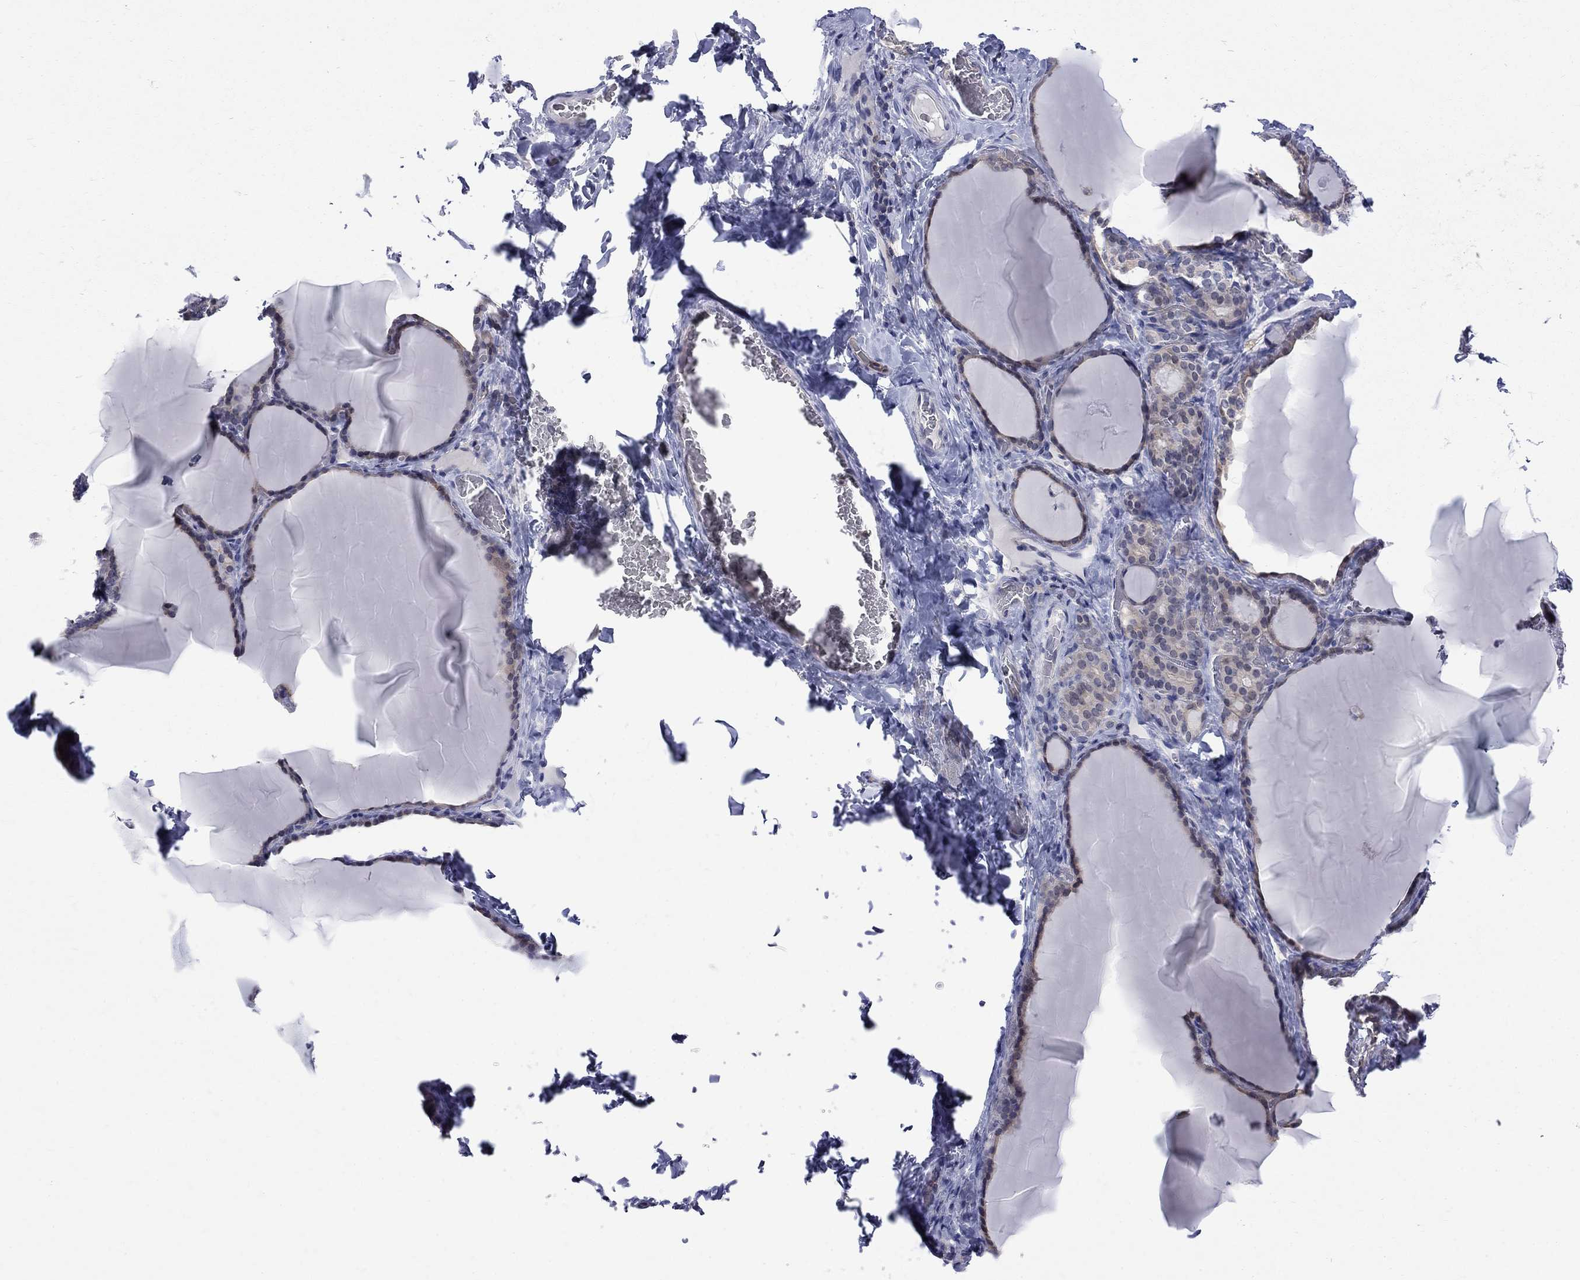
{"staining": {"intensity": "weak", "quantity": "25%-75%", "location": "cytoplasmic/membranous"}, "tissue": "thyroid gland", "cell_type": "Glandular cells", "image_type": "normal", "snomed": [{"axis": "morphology", "description": "Normal tissue, NOS"}, {"axis": "morphology", "description": "Hyperplasia, NOS"}, {"axis": "topography", "description": "Thyroid gland"}], "caption": "An IHC histopathology image of normal tissue is shown. Protein staining in brown shows weak cytoplasmic/membranous positivity in thyroid gland within glandular cells. (DAB IHC with brightfield microscopy, high magnification).", "gene": "HKDC1", "patient": {"sex": "female", "age": 27}}